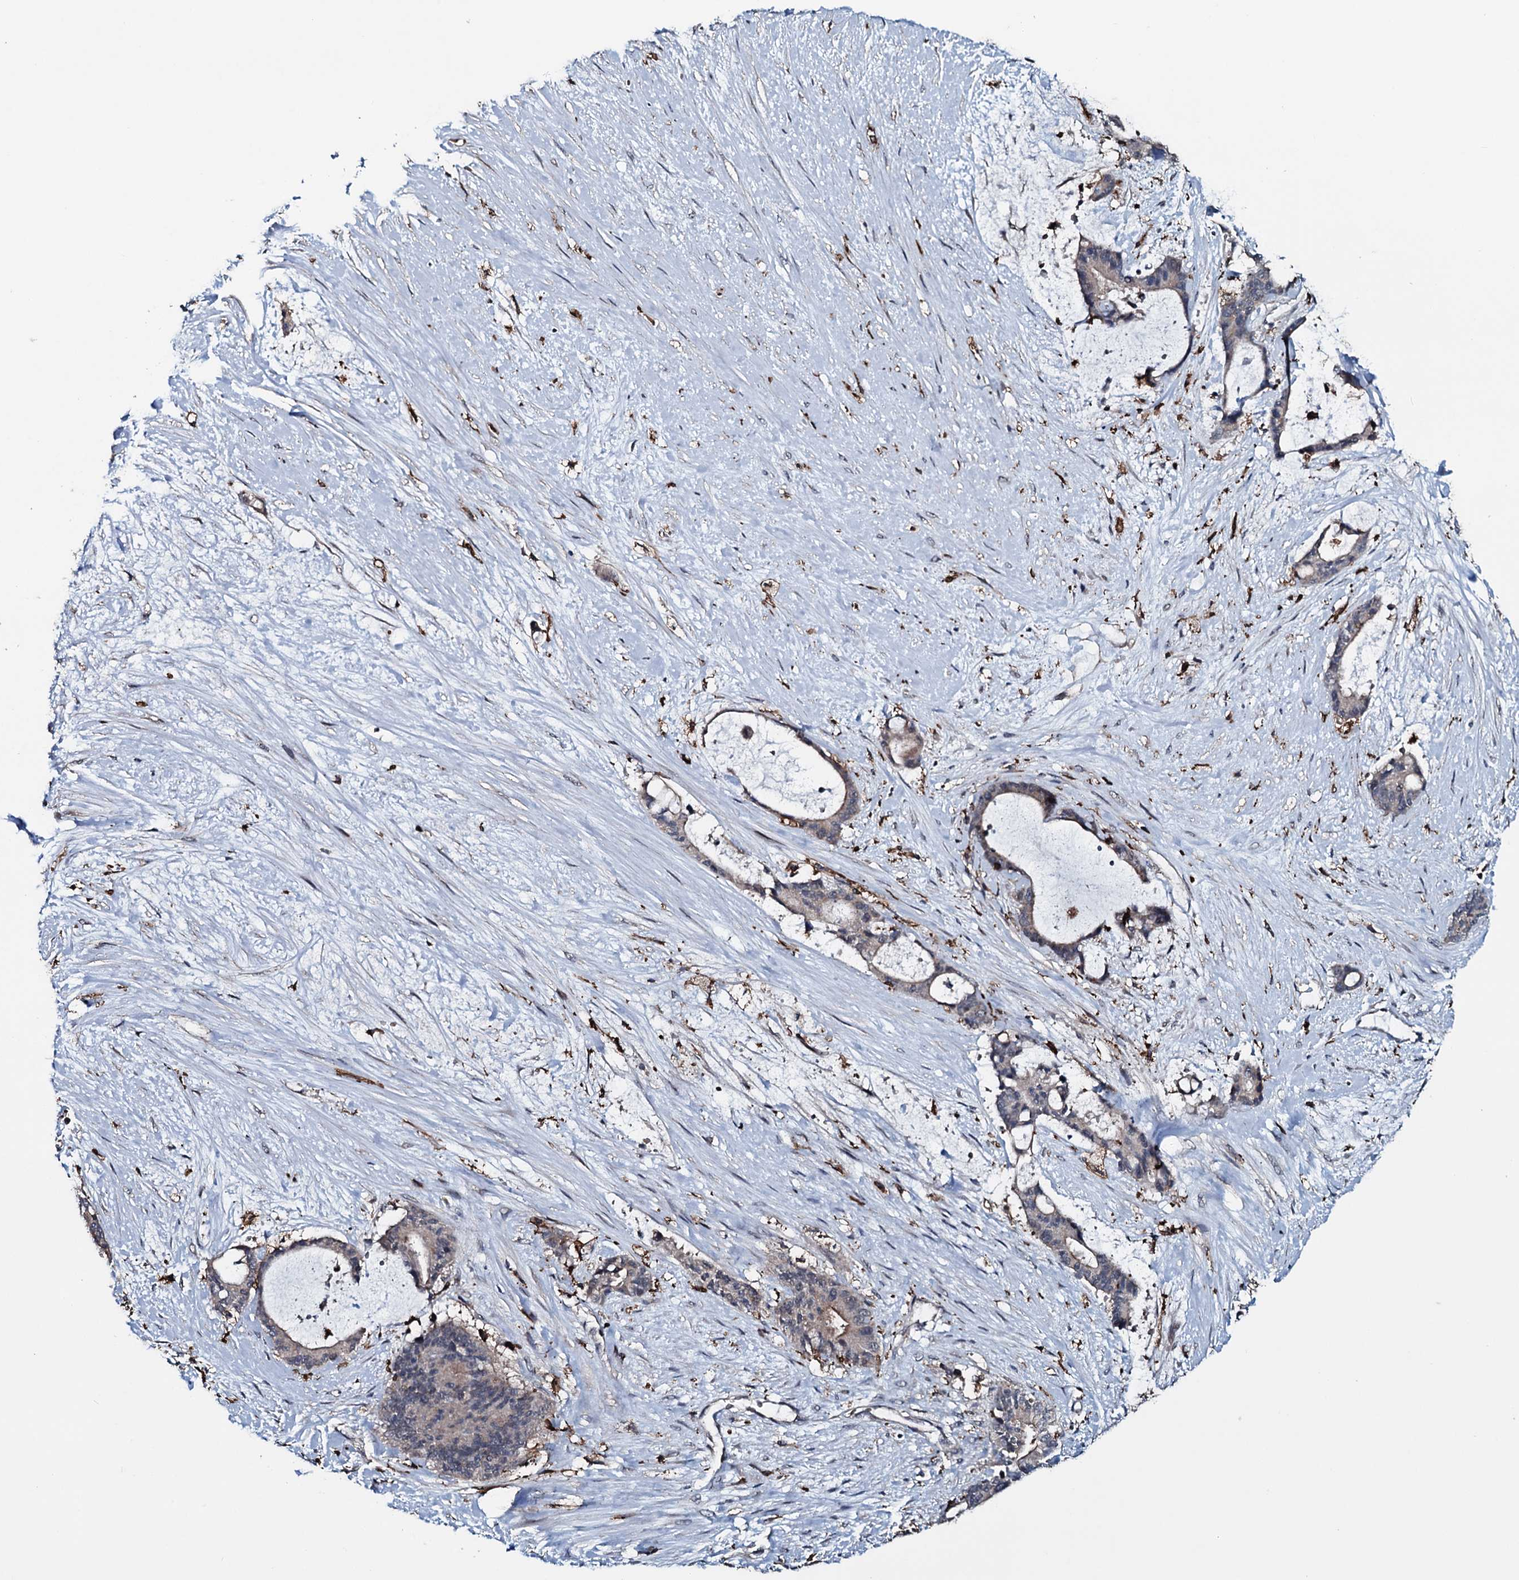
{"staining": {"intensity": "weak", "quantity": "<25%", "location": "cytoplasmic/membranous"}, "tissue": "liver cancer", "cell_type": "Tumor cells", "image_type": "cancer", "snomed": [{"axis": "morphology", "description": "Normal tissue, NOS"}, {"axis": "morphology", "description": "Cholangiocarcinoma"}, {"axis": "topography", "description": "Liver"}, {"axis": "topography", "description": "Peripheral nerve tissue"}], "caption": "Histopathology image shows no significant protein positivity in tumor cells of liver cholangiocarcinoma.", "gene": "OGFOD2", "patient": {"sex": "female", "age": 73}}